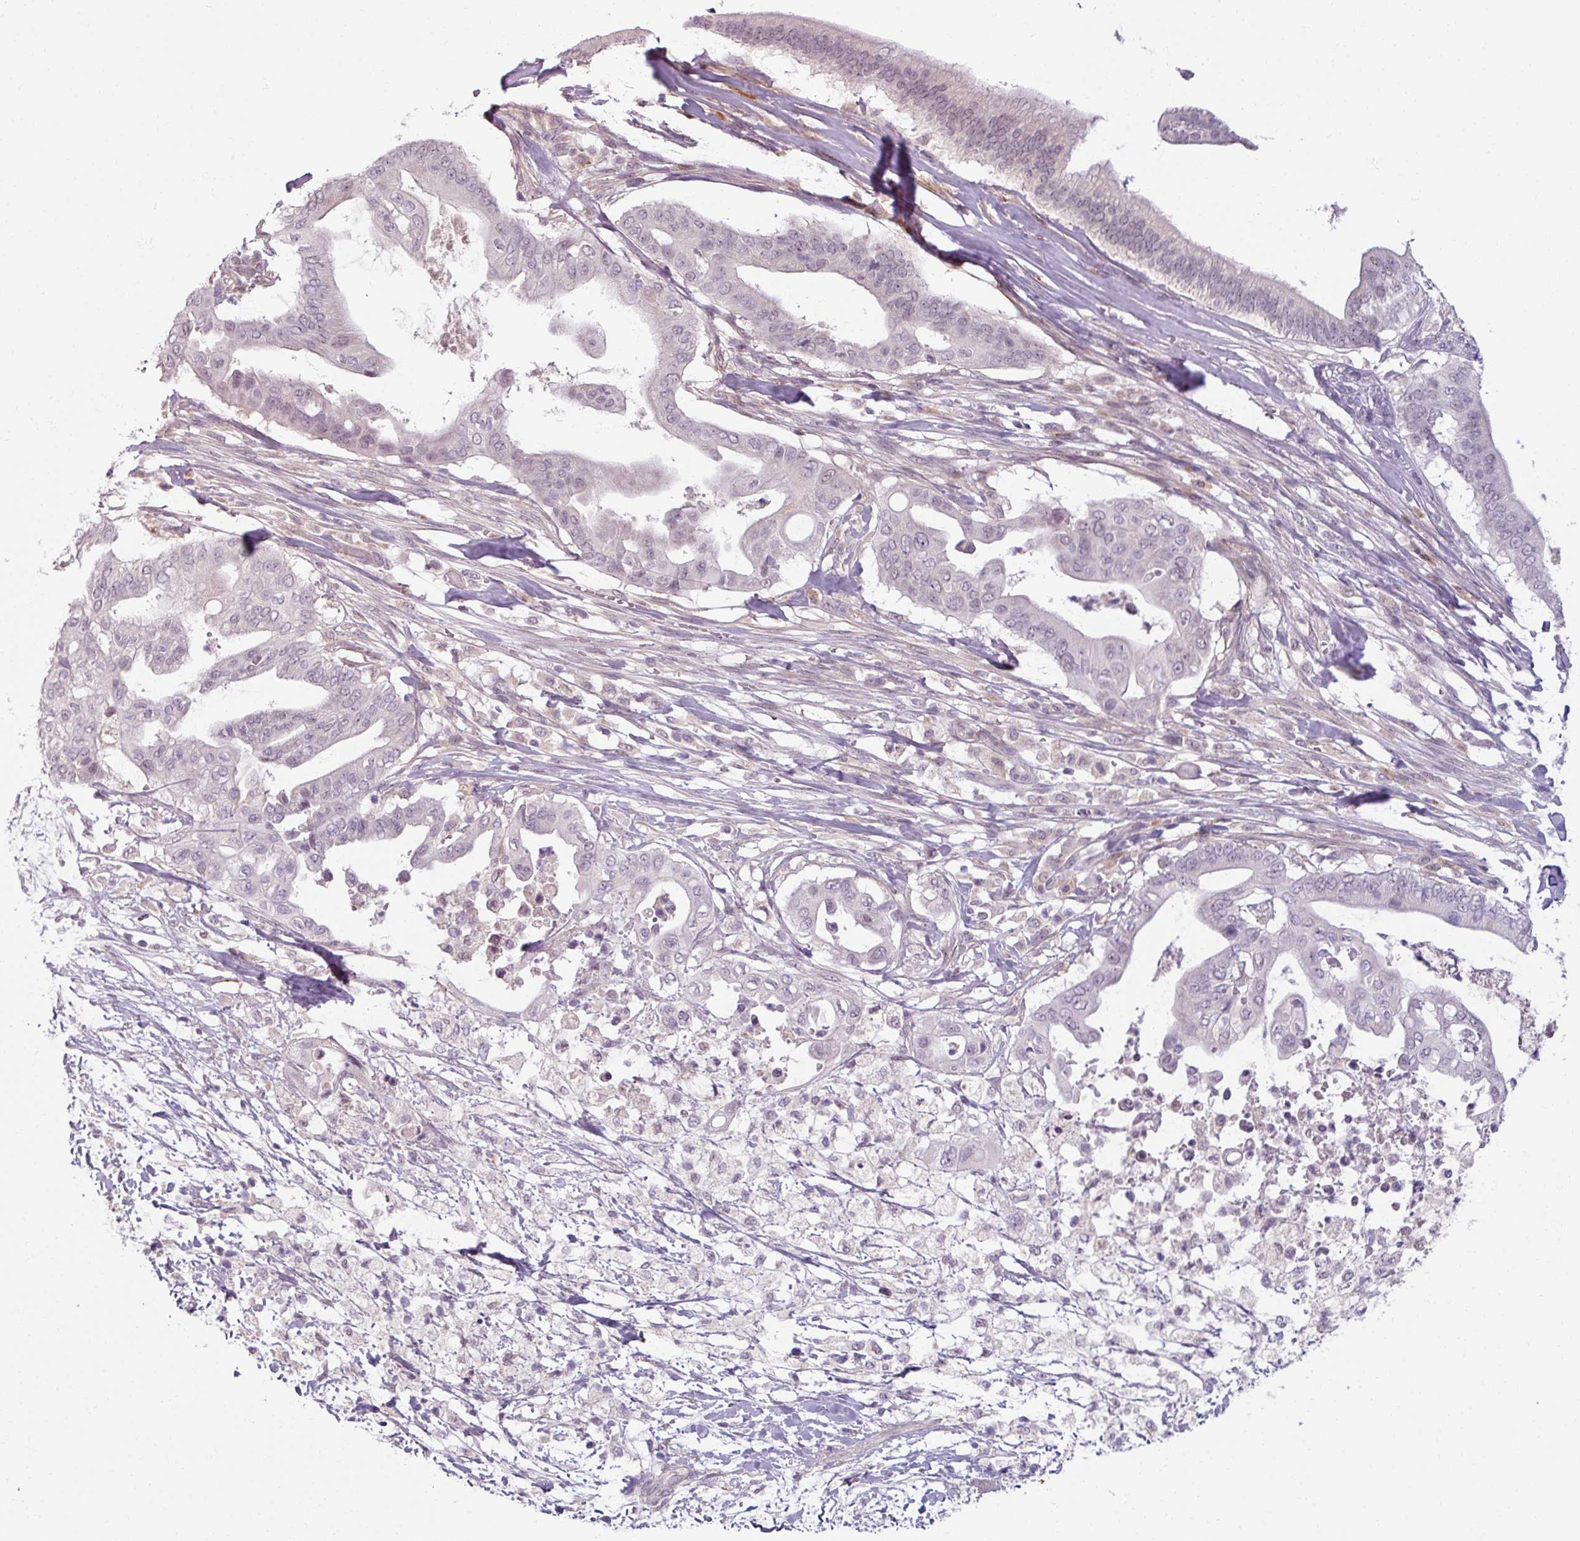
{"staining": {"intensity": "weak", "quantity": "<25%", "location": "nuclear"}, "tissue": "pancreatic cancer", "cell_type": "Tumor cells", "image_type": "cancer", "snomed": [{"axis": "morphology", "description": "Adenocarcinoma, NOS"}, {"axis": "topography", "description": "Pancreas"}], "caption": "The immunohistochemistry photomicrograph has no significant expression in tumor cells of pancreatic cancer (adenocarcinoma) tissue.", "gene": "UVSSA", "patient": {"sex": "male", "age": 68}}